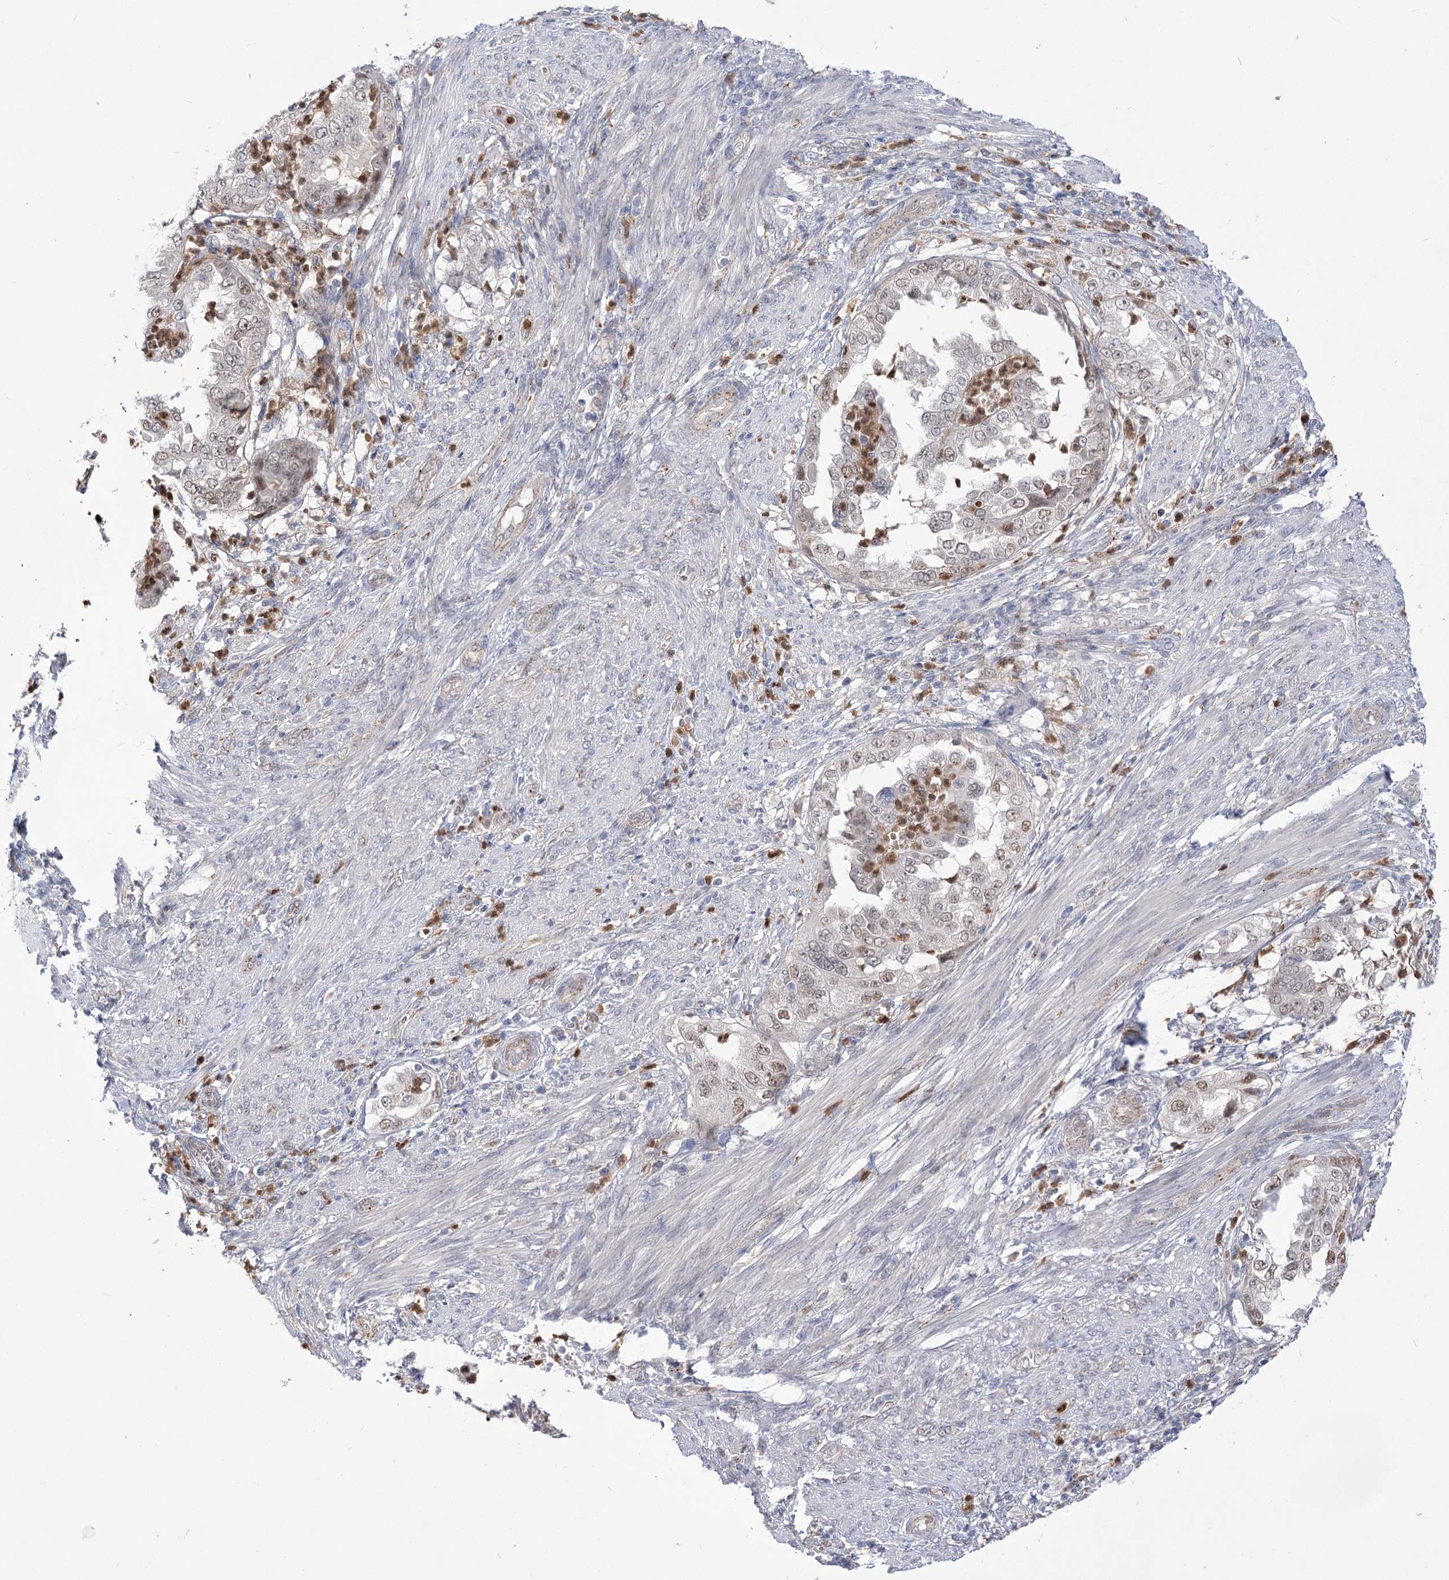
{"staining": {"intensity": "weak", "quantity": "25%-75%", "location": "nuclear"}, "tissue": "endometrial cancer", "cell_type": "Tumor cells", "image_type": "cancer", "snomed": [{"axis": "morphology", "description": "Adenocarcinoma, NOS"}, {"axis": "topography", "description": "Endometrium"}], "caption": "A high-resolution image shows IHC staining of adenocarcinoma (endometrial), which shows weak nuclear staining in about 25%-75% of tumor cells.", "gene": "SIAE", "patient": {"sex": "female", "age": 85}}